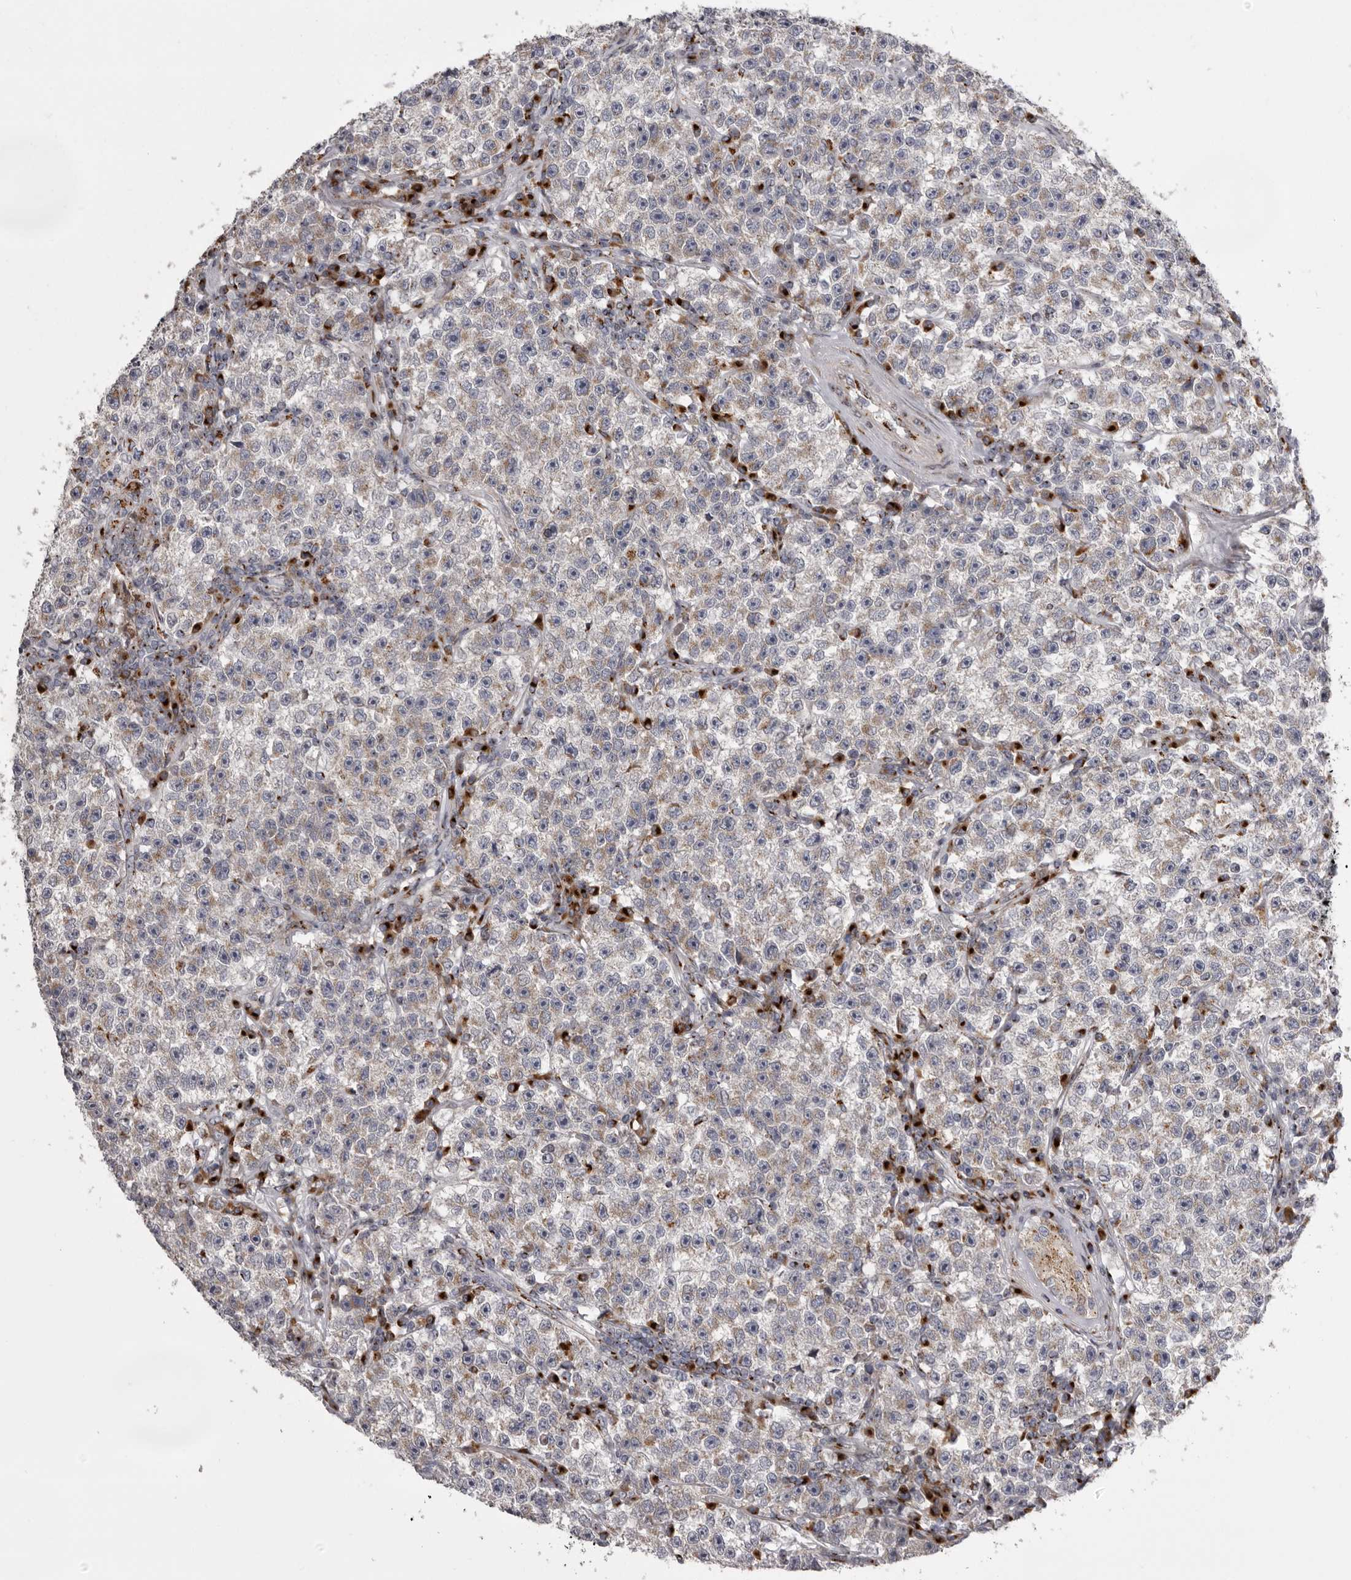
{"staining": {"intensity": "weak", "quantity": ">75%", "location": "cytoplasmic/membranous"}, "tissue": "testis cancer", "cell_type": "Tumor cells", "image_type": "cancer", "snomed": [{"axis": "morphology", "description": "Seminoma, NOS"}, {"axis": "topography", "description": "Testis"}], "caption": "Weak cytoplasmic/membranous protein expression is seen in approximately >75% of tumor cells in testis seminoma. The staining was performed using DAB (3,3'-diaminobenzidine) to visualize the protein expression in brown, while the nuclei were stained in blue with hematoxylin (Magnification: 20x).", "gene": "WDR47", "patient": {"sex": "male", "age": 22}}